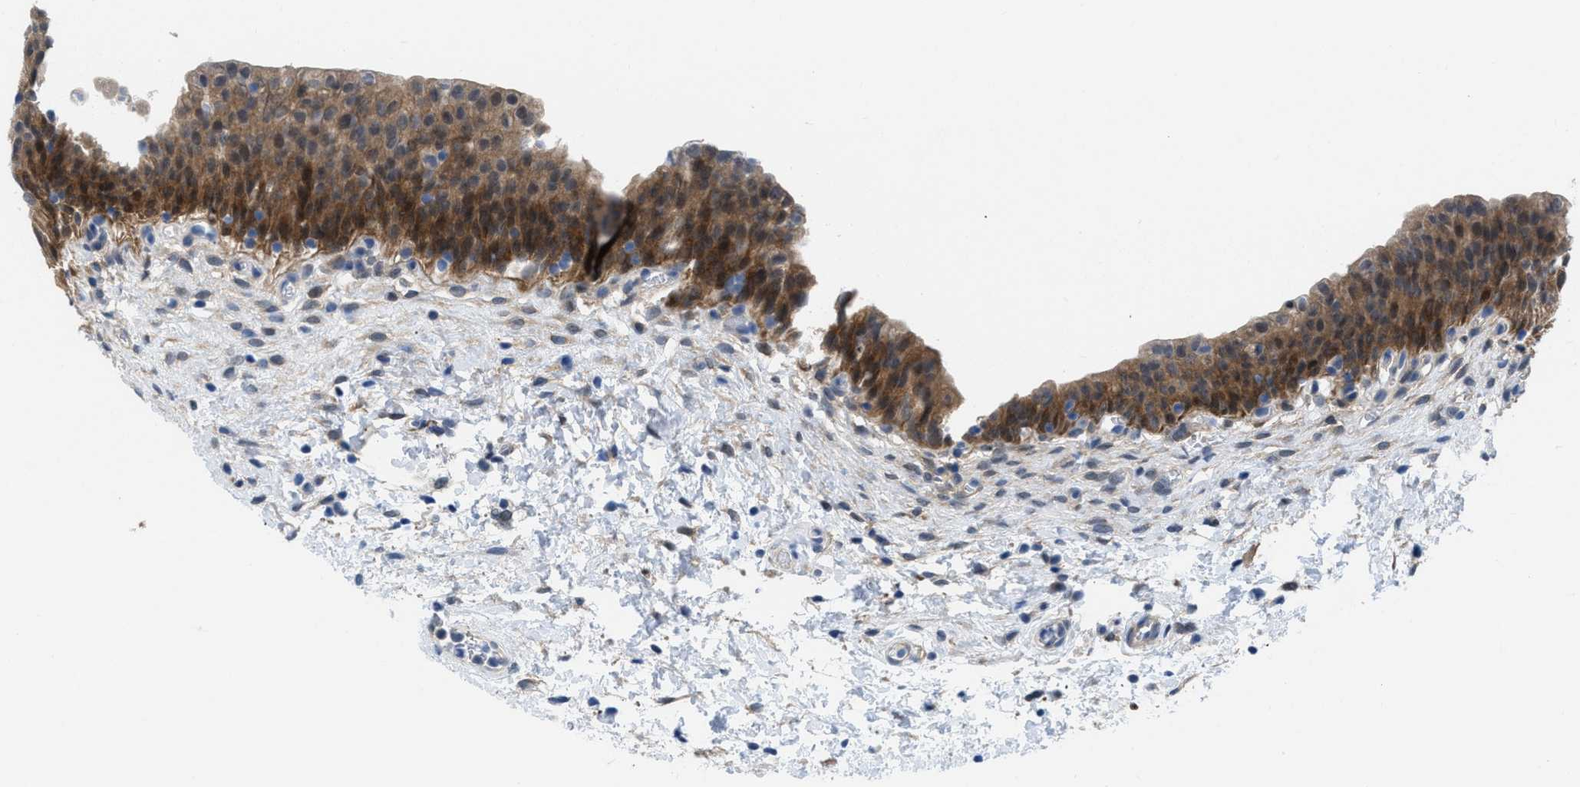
{"staining": {"intensity": "moderate", "quantity": ">75%", "location": "cytoplasmic/membranous"}, "tissue": "urinary bladder", "cell_type": "Urothelial cells", "image_type": "normal", "snomed": [{"axis": "morphology", "description": "Normal tissue, NOS"}, {"axis": "topography", "description": "Urinary bladder"}], "caption": "Moderate cytoplasmic/membranous expression for a protein is appreciated in about >75% of urothelial cells of unremarkable urinary bladder using immunohistochemistry.", "gene": "CBR1", "patient": {"sex": "male", "age": 37}}